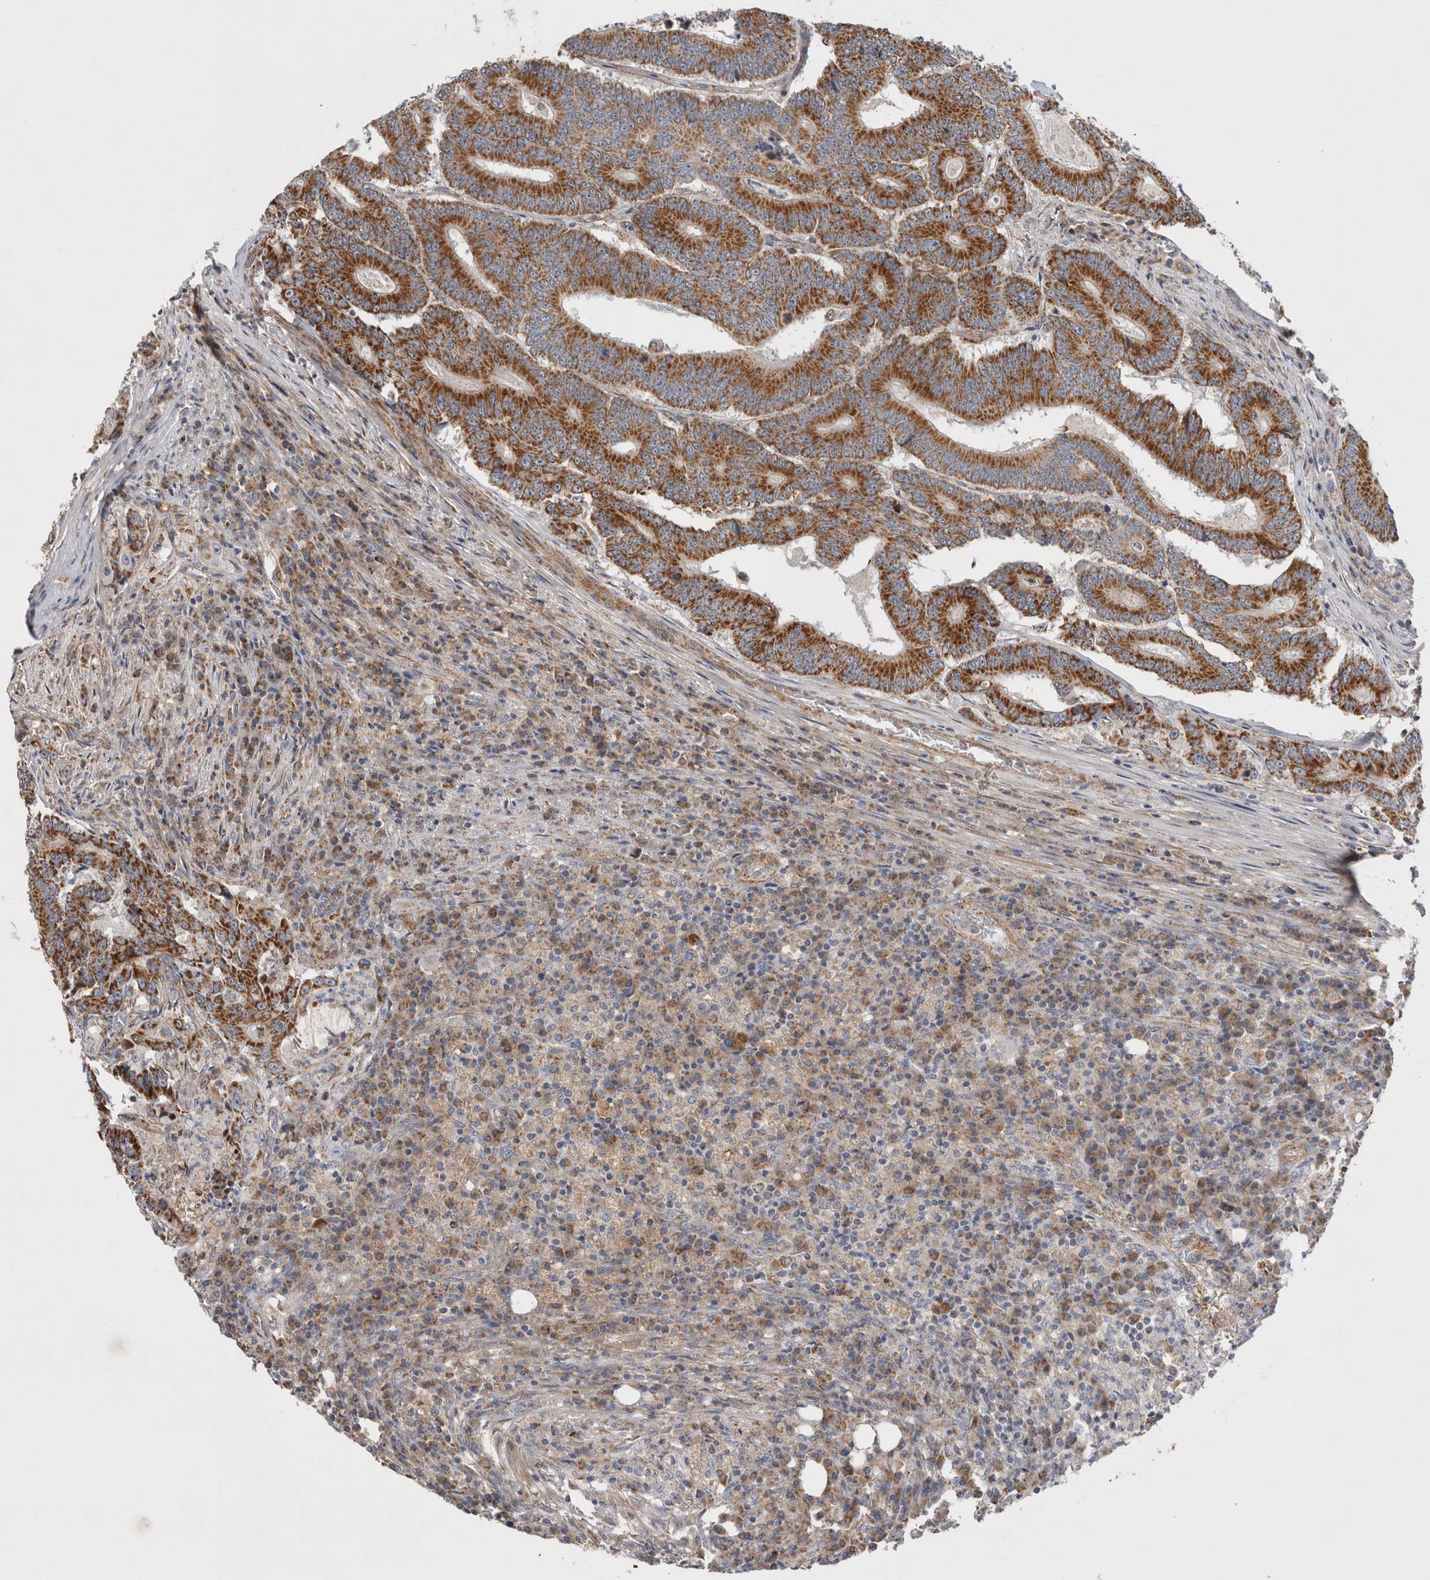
{"staining": {"intensity": "strong", "quantity": ">75%", "location": "cytoplasmic/membranous"}, "tissue": "colorectal cancer", "cell_type": "Tumor cells", "image_type": "cancer", "snomed": [{"axis": "morphology", "description": "Adenocarcinoma, NOS"}, {"axis": "topography", "description": "Colon"}], "caption": "Colorectal cancer stained with a brown dye exhibits strong cytoplasmic/membranous positive staining in approximately >75% of tumor cells.", "gene": "MRPS28", "patient": {"sex": "male", "age": 83}}